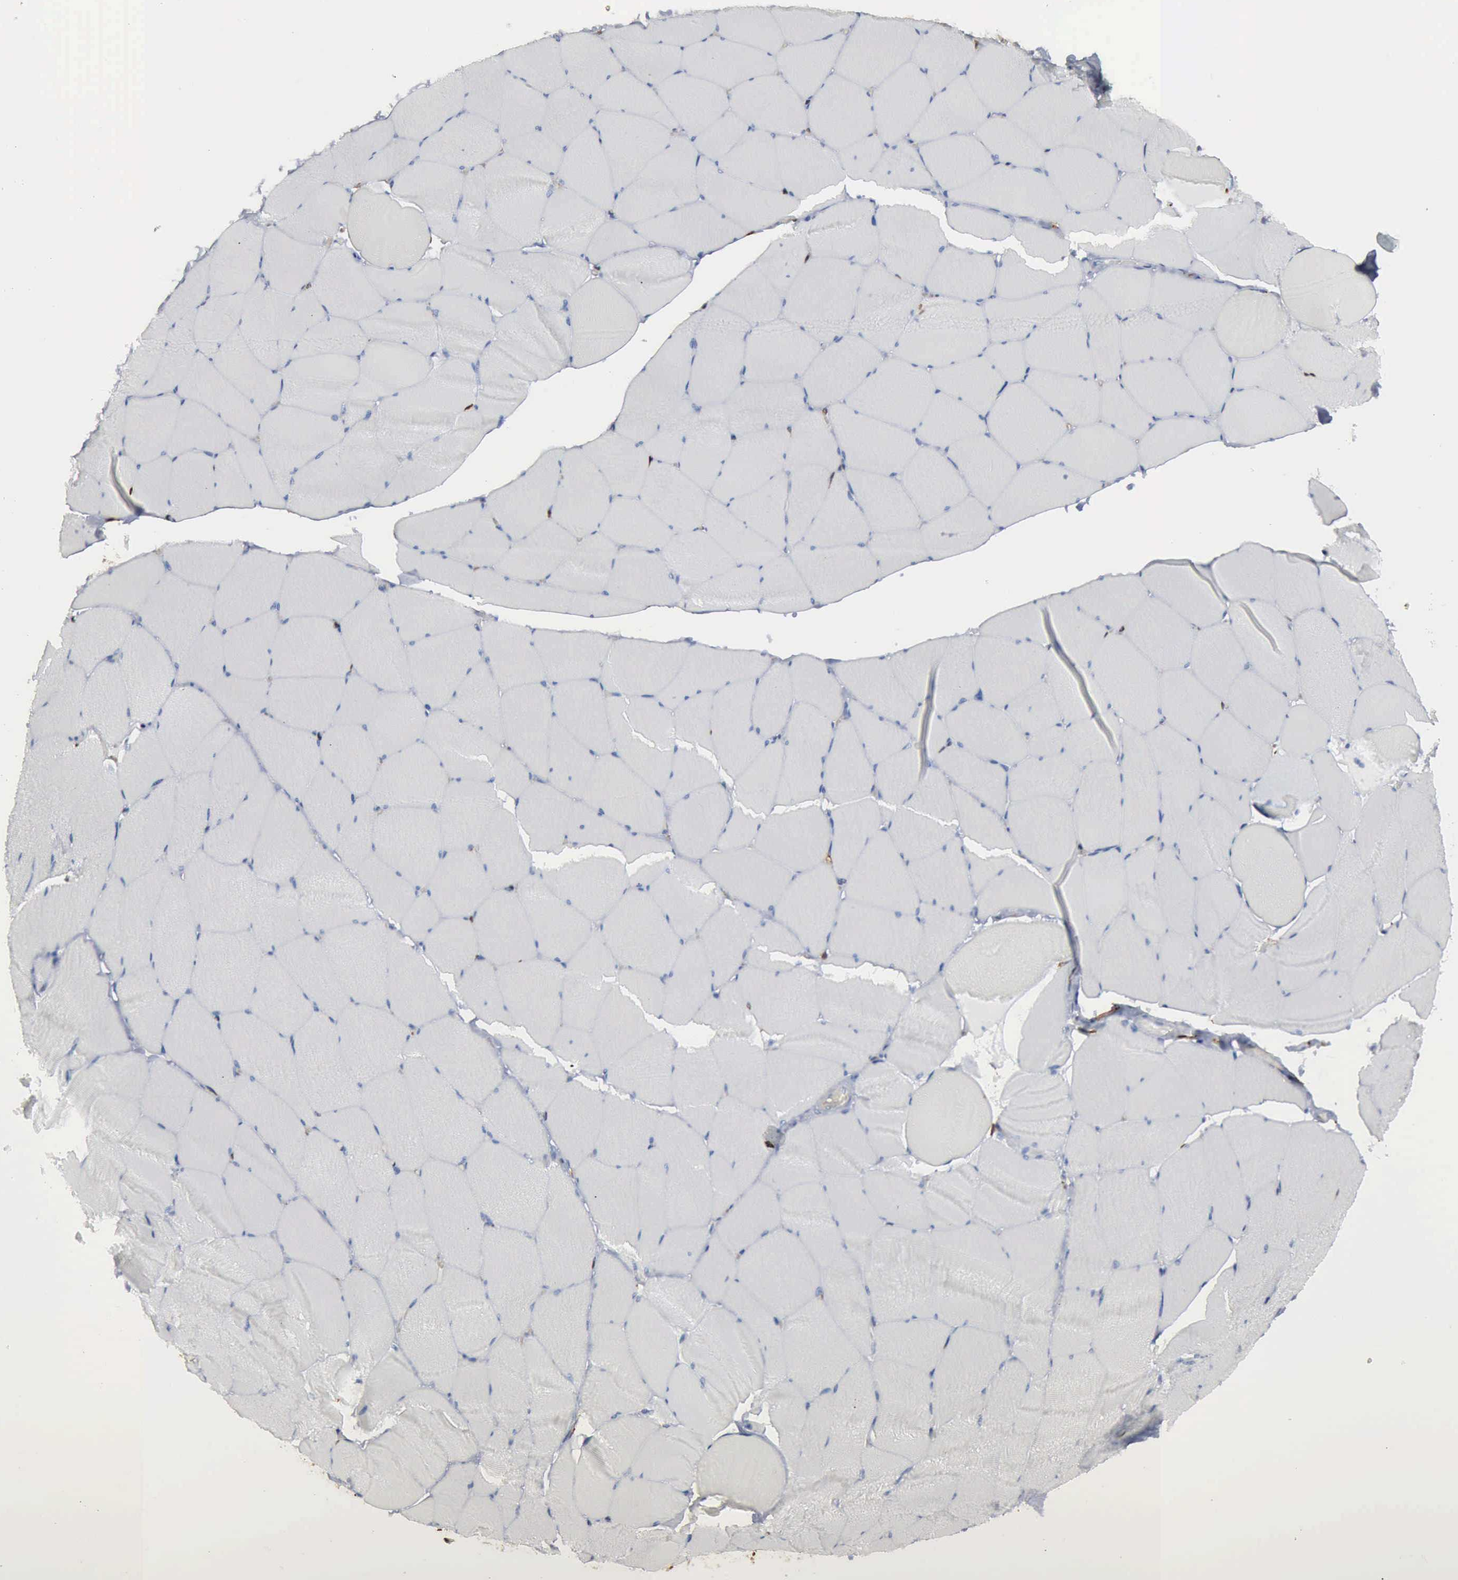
{"staining": {"intensity": "negative", "quantity": "none", "location": "none"}, "tissue": "skeletal muscle", "cell_type": "Myocytes", "image_type": "normal", "snomed": [{"axis": "morphology", "description": "Normal tissue, NOS"}, {"axis": "topography", "description": "Skeletal muscle"}, {"axis": "topography", "description": "Salivary gland"}], "caption": "This is an immunohistochemistry (IHC) photomicrograph of benign human skeletal muscle. There is no positivity in myocytes.", "gene": "FSCN1", "patient": {"sex": "male", "age": 62}}